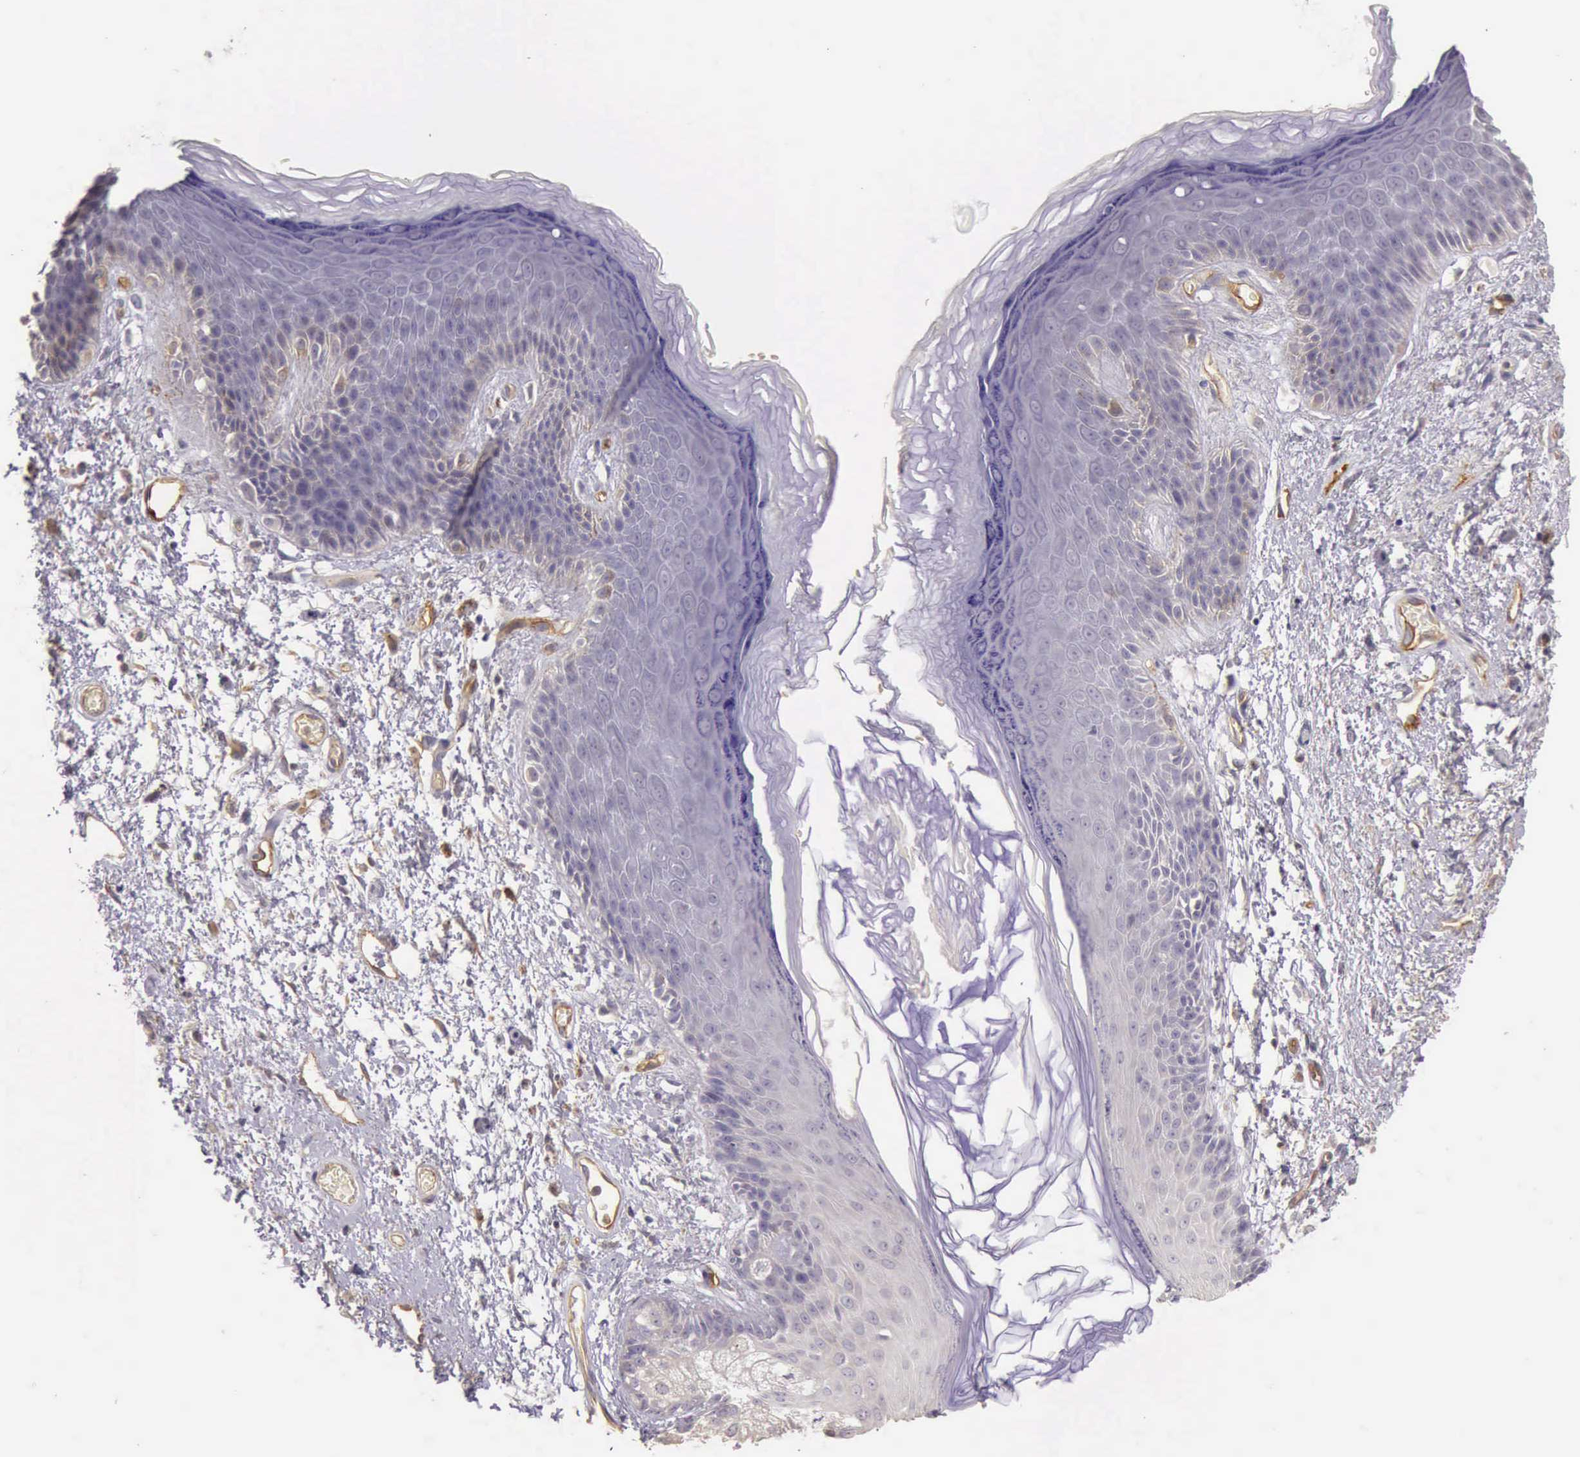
{"staining": {"intensity": "moderate", "quantity": "<25%", "location": "cytoplasmic/membranous"}, "tissue": "skin", "cell_type": "Epidermal cells", "image_type": "normal", "snomed": [{"axis": "morphology", "description": "Normal tissue, NOS"}, {"axis": "topography", "description": "Anal"}, {"axis": "topography", "description": "Peripheral nerve tissue"}], "caption": "IHC staining of benign skin, which exhibits low levels of moderate cytoplasmic/membranous staining in approximately <25% of epidermal cells indicating moderate cytoplasmic/membranous protein positivity. The staining was performed using DAB (3,3'-diaminobenzidine) (brown) for protein detection and nuclei were counterstained in hematoxylin (blue).", "gene": "TCEANC", "patient": {"sex": "female", "age": 46}}